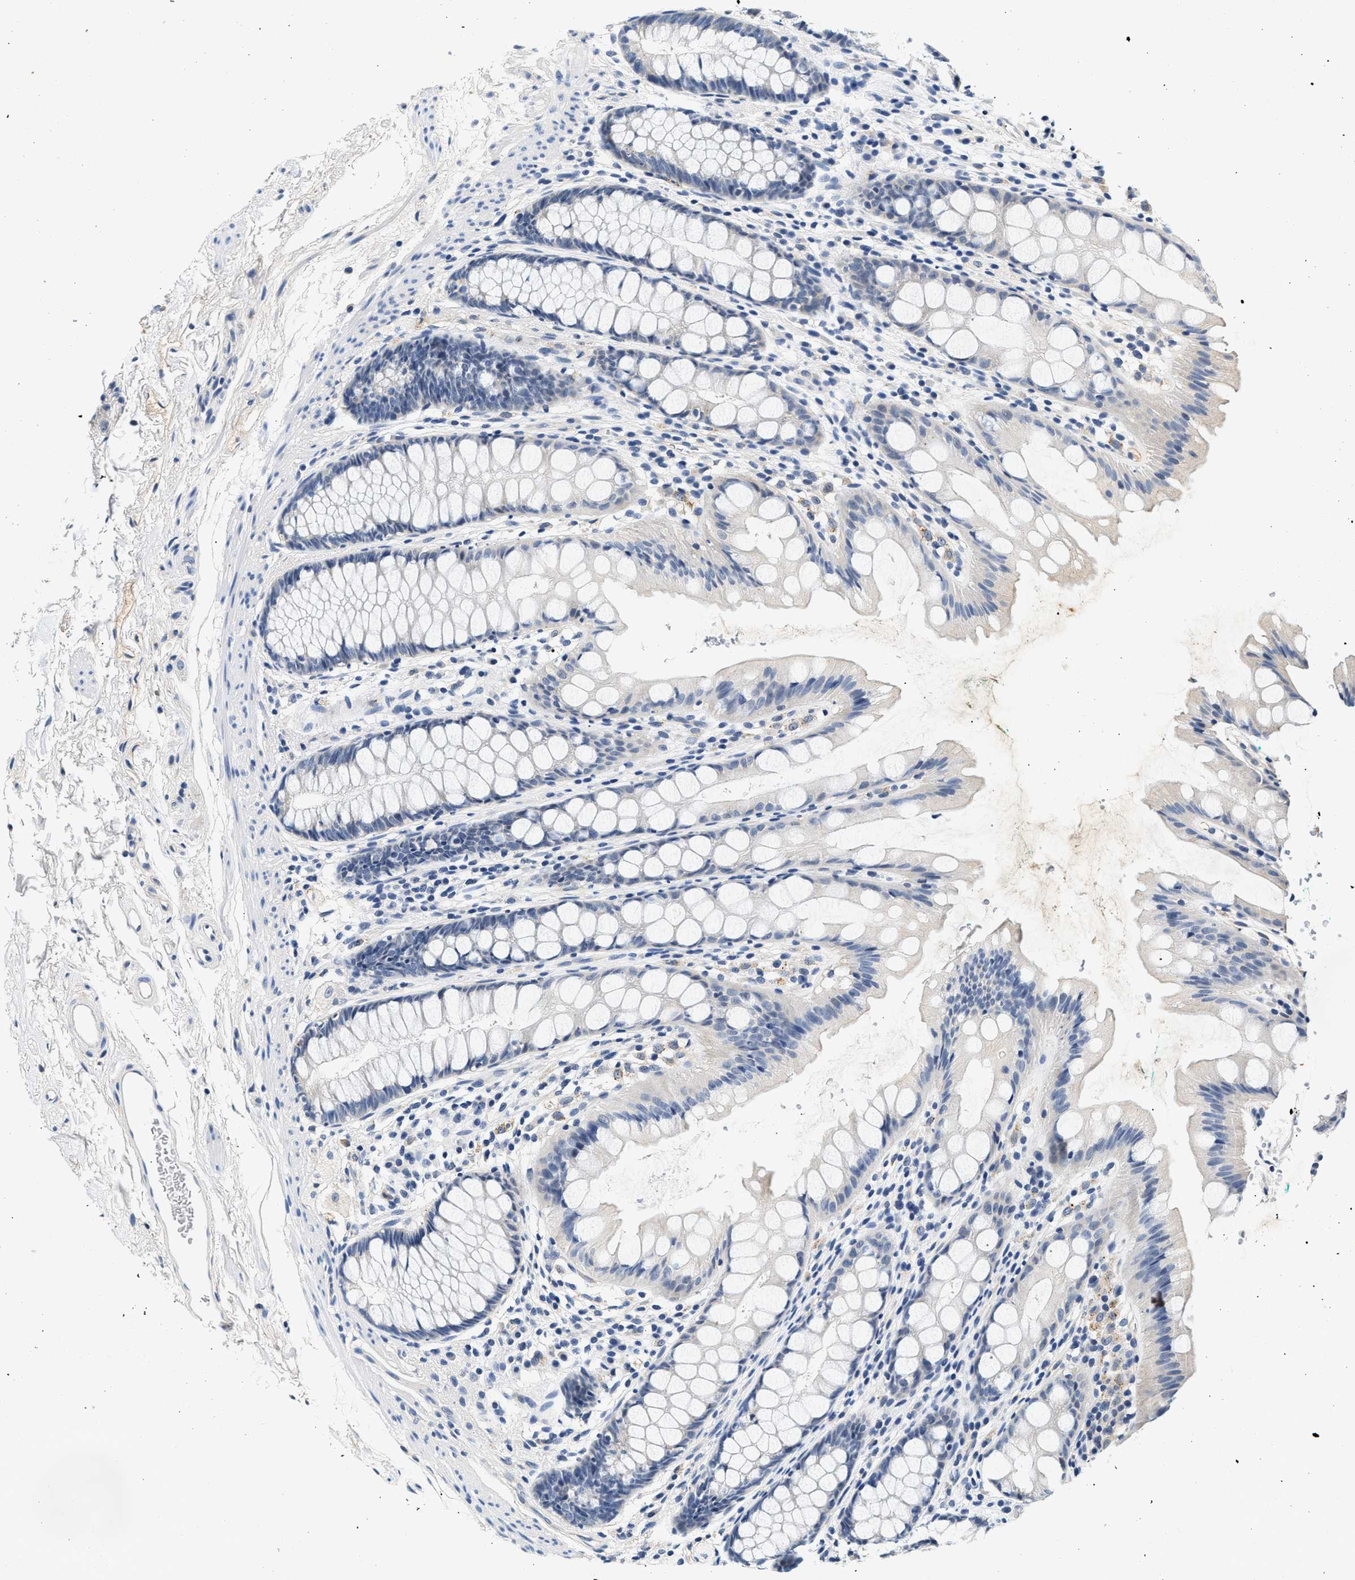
{"staining": {"intensity": "negative", "quantity": "none", "location": "none"}, "tissue": "rectum", "cell_type": "Glandular cells", "image_type": "normal", "snomed": [{"axis": "morphology", "description": "Normal tissue, NOS"}, {"axis": "topography", "description": "Rectum"}], "caption": "The IHC histopathology image has no significant expression in glandular cells of rectum. (DAB (3,3'-diaminobenzidine) immunohistochemistry, high magnification).", "gene": "MED22", "patient": {"sex": "female", "age": 65}}